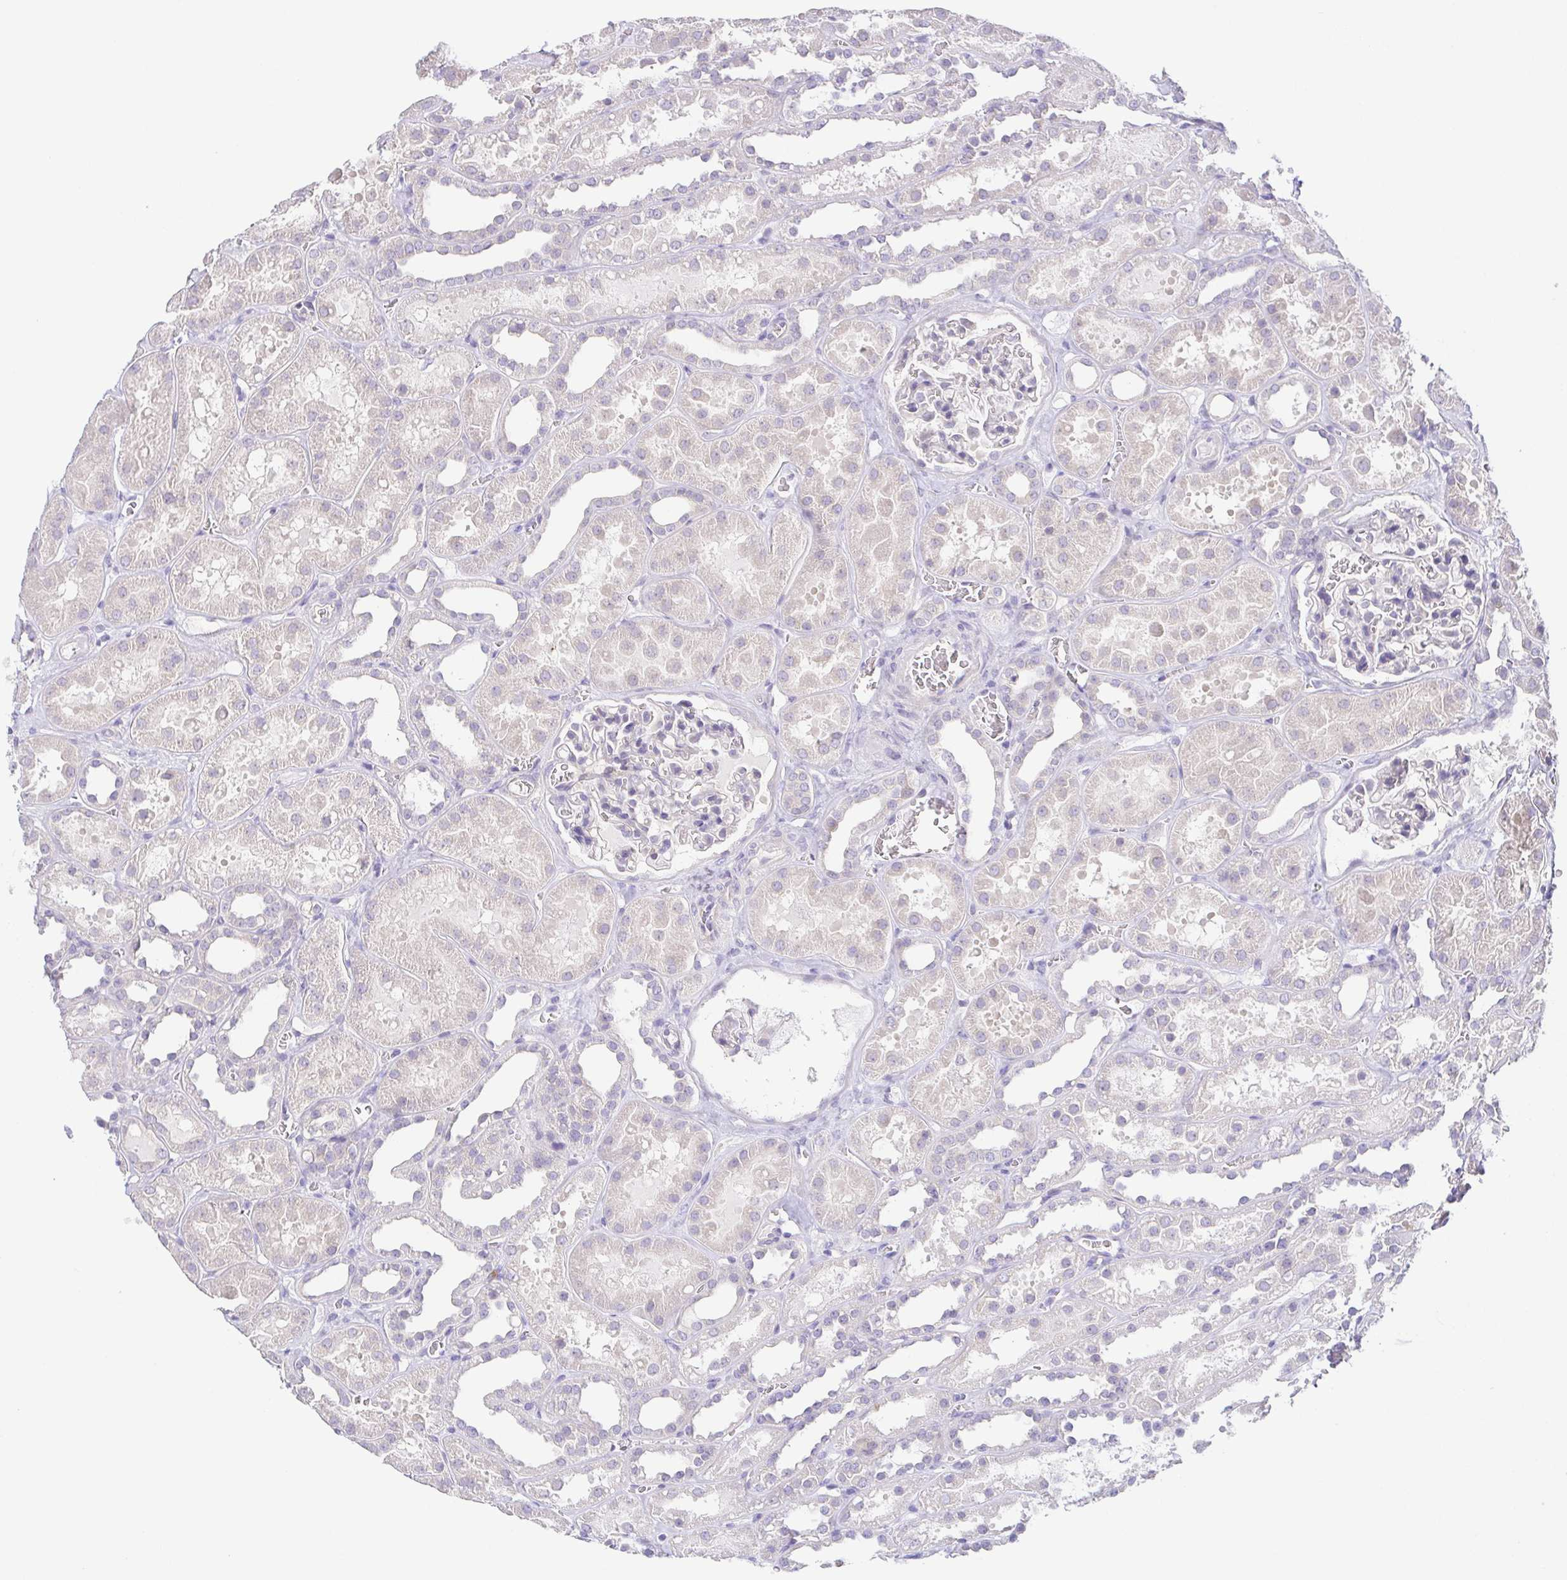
{"staining": {"intensity": "negative", "quantity": "none", "location": "none"}, "tissue": "kidney", "cell_type": "Cells in glomeruli", "image_type": "normal", "snomed": [{"axis": "morphology", "description": "Normal tissue, NOS"}, {"axis": "topography", "description": "Kidney"}], "caption": "Immunohistochemistry (IHC) micrograph of benign human kidney stained for a protein (brown), which shows no expression in cells in glomeruli.", "gene": "KRTDAP", "patient": {"sex": "female", "age": 41}}